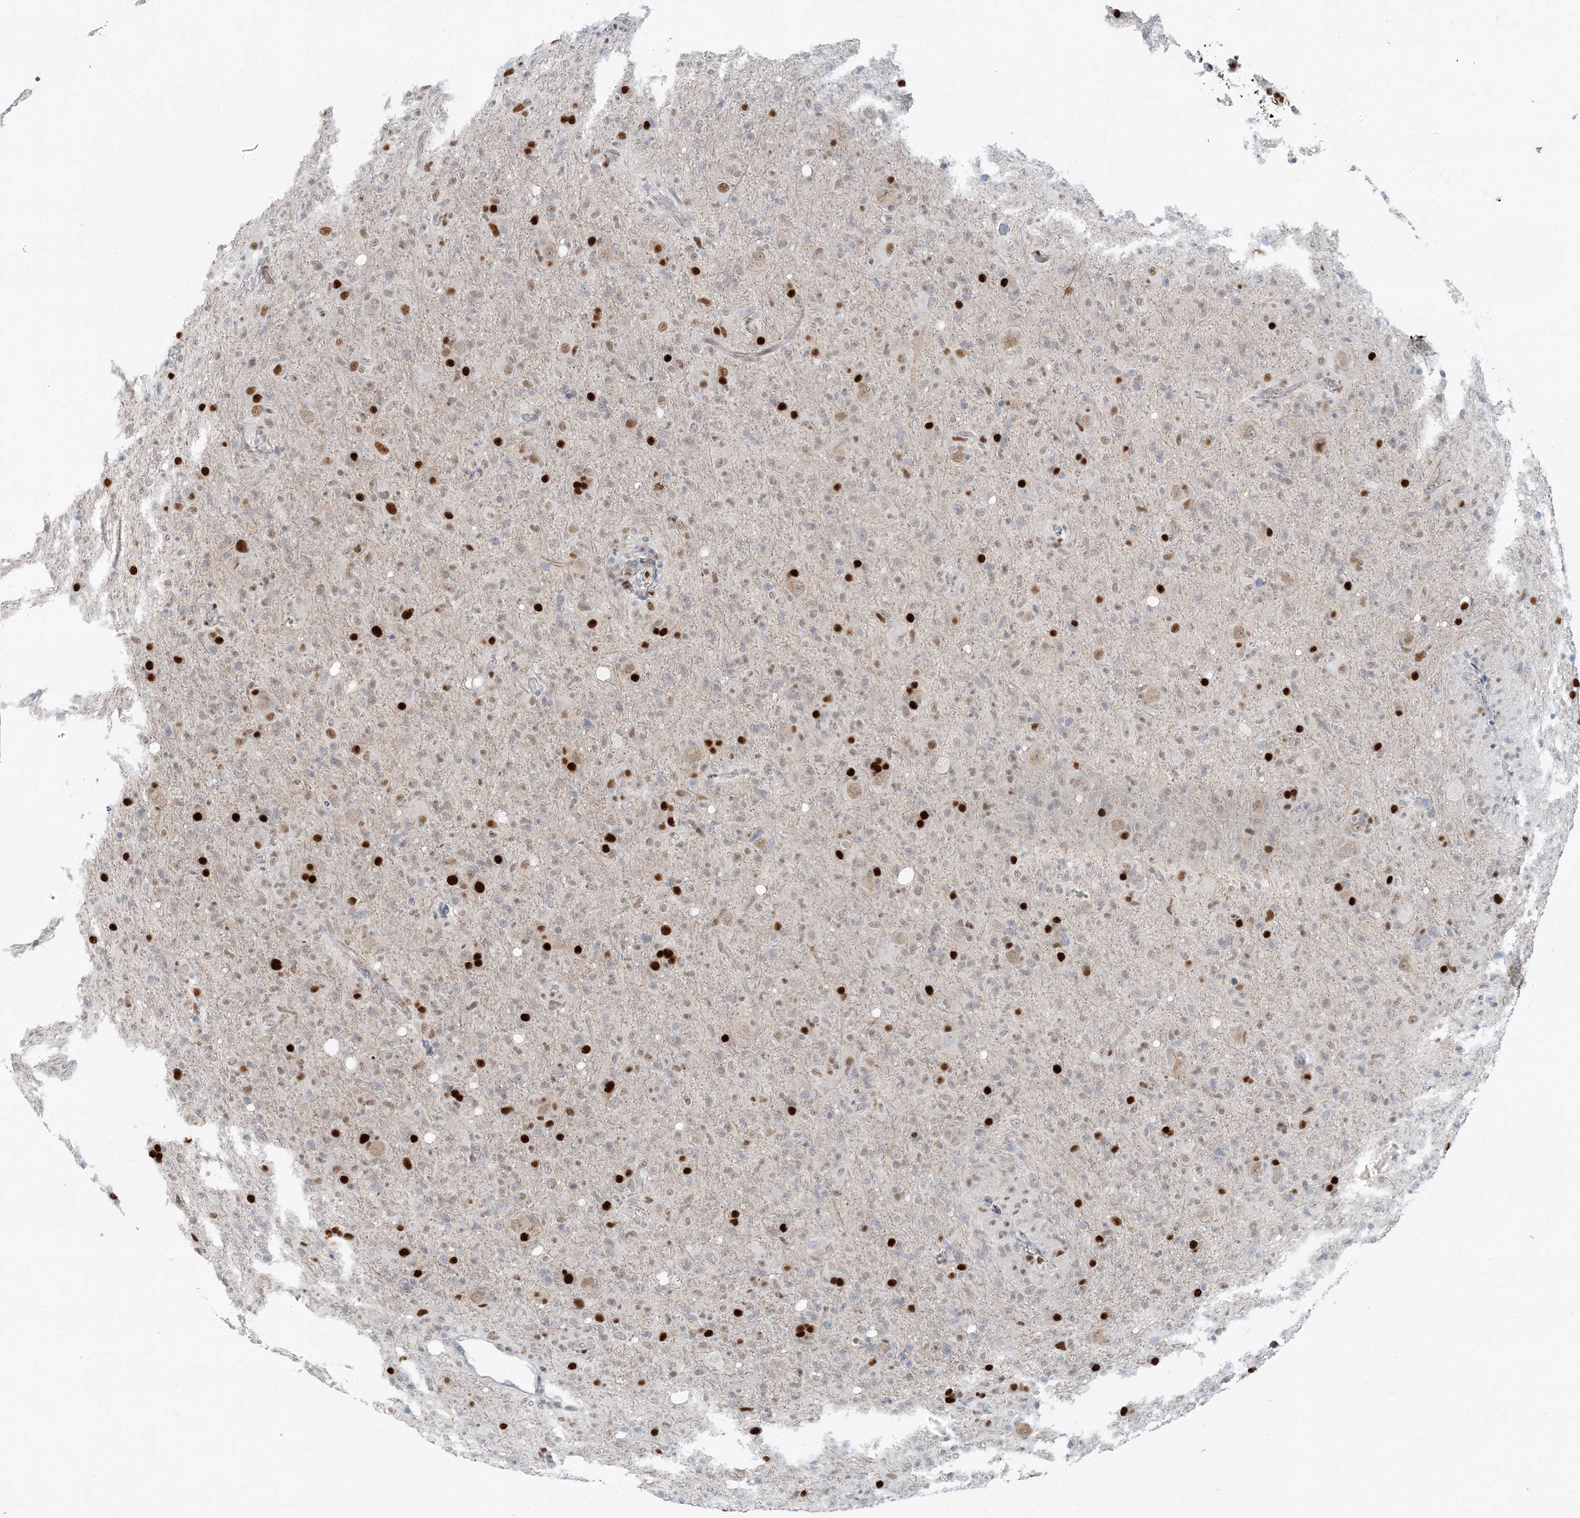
{"staining": {"intensity": "strong", "quantity": "<25%", "location": "nuclear"}, "tissue": "glioma", "cell_type": "Tumor cells", "image_type": "cancer", "snomed": [{"axis": "morphology", "description": "Glioma, malignant, High grade"}, {"axis": "topography", "description": "Brain"}], "caption": "Protein expression analysis of malignant high-grade glioma shows strong nuclear staining in approximately <25% of tumor cells.", "gene": "AK9", "patient": {"sex": "female", "age": 57}}